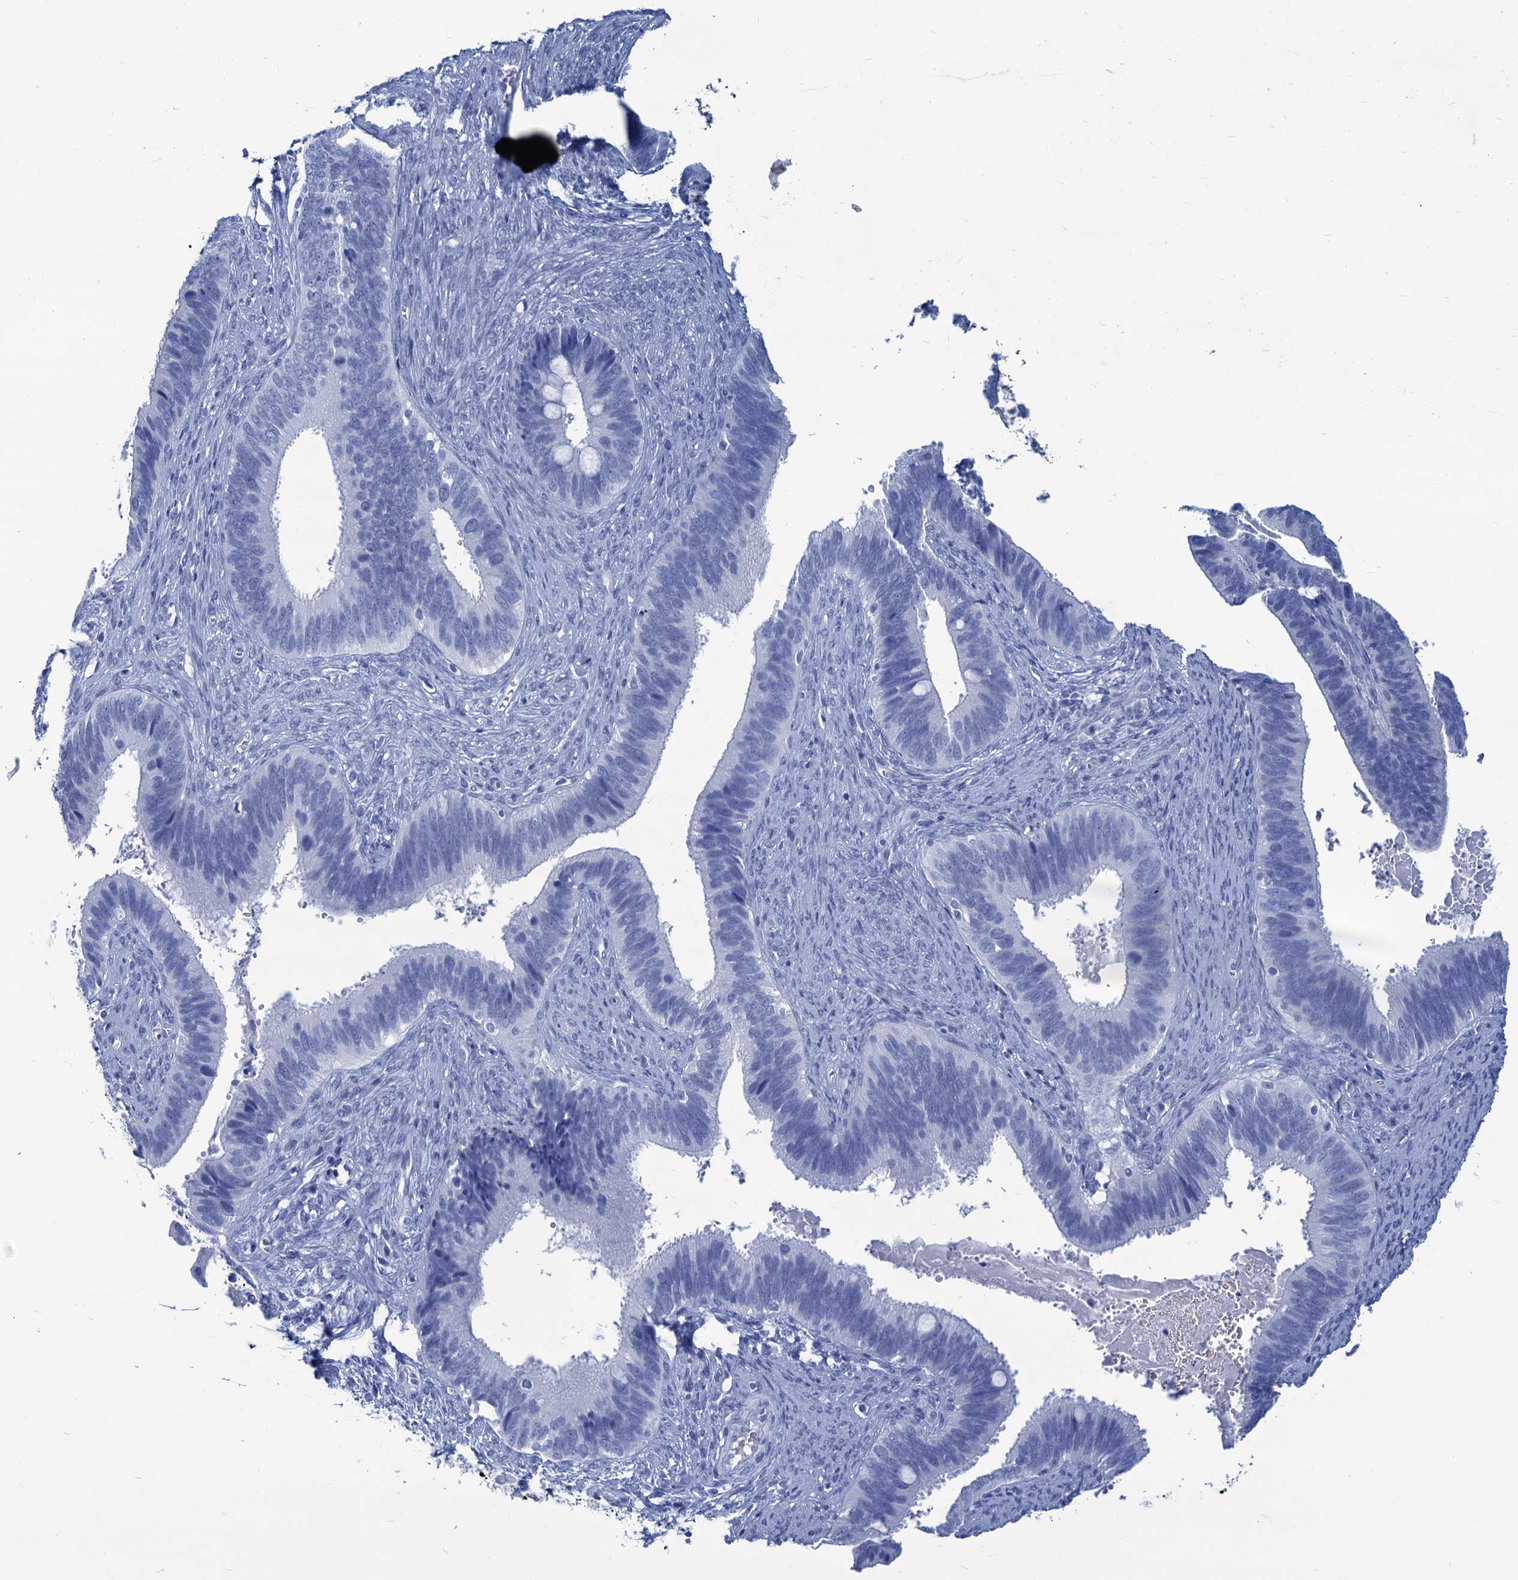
{"staining": {"intensity": "negative", "quantity": "none", "location": "none"}, "tissue": "cervical cancer", "cell_type": "Tumor cells", "image_type": "cancer", "snomed": [{"axis": "morphology", "description": "Adenocarcinoma, NOS"}, {"axis": "topography", "description": "Cervix"}], "caption": "A histopathology image of human cervical adenocarcinoma is negative for staining in tumor cells.", "gene": "CABYR", "patient": {"sex": "female", "age": 42}}